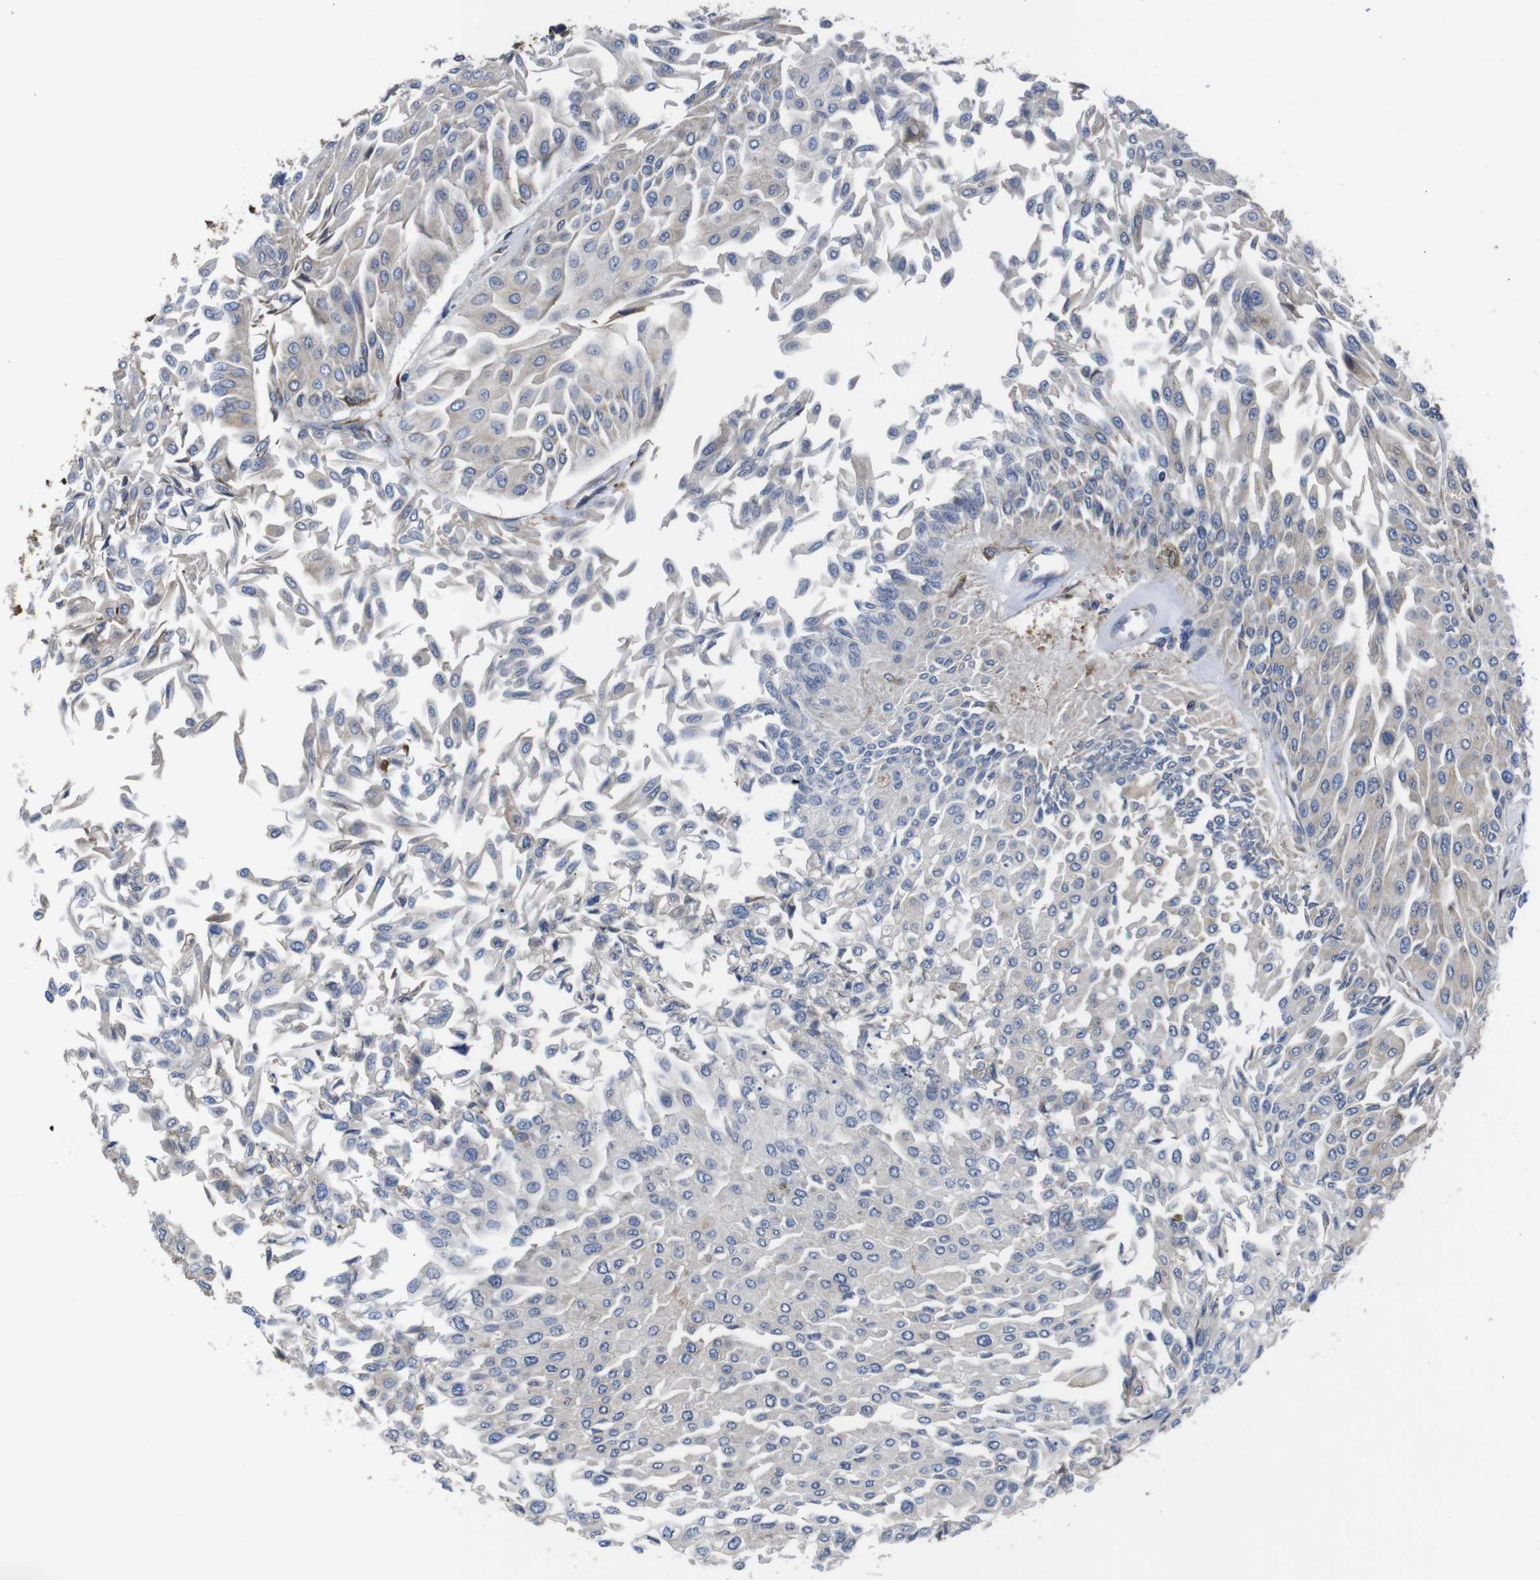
{"staining": {"intensity": "negative", "quantity": "none", "location": "none"}, "tissue": "urothelial cancer", "cell_type": "Tumor cells", "image_type": "cancer", "snomed": [{"axis": "morphology", "description": "Urothelial carcinoma, Low grade"}, {"axis": "topography", "description": "Urinary bladder"}], "caption": "The image displays no staining of tumor cells in urothelial carcinoma (low-grade).", "gene": "PPIB", "patient": {"sex": "male", "age": 67}}